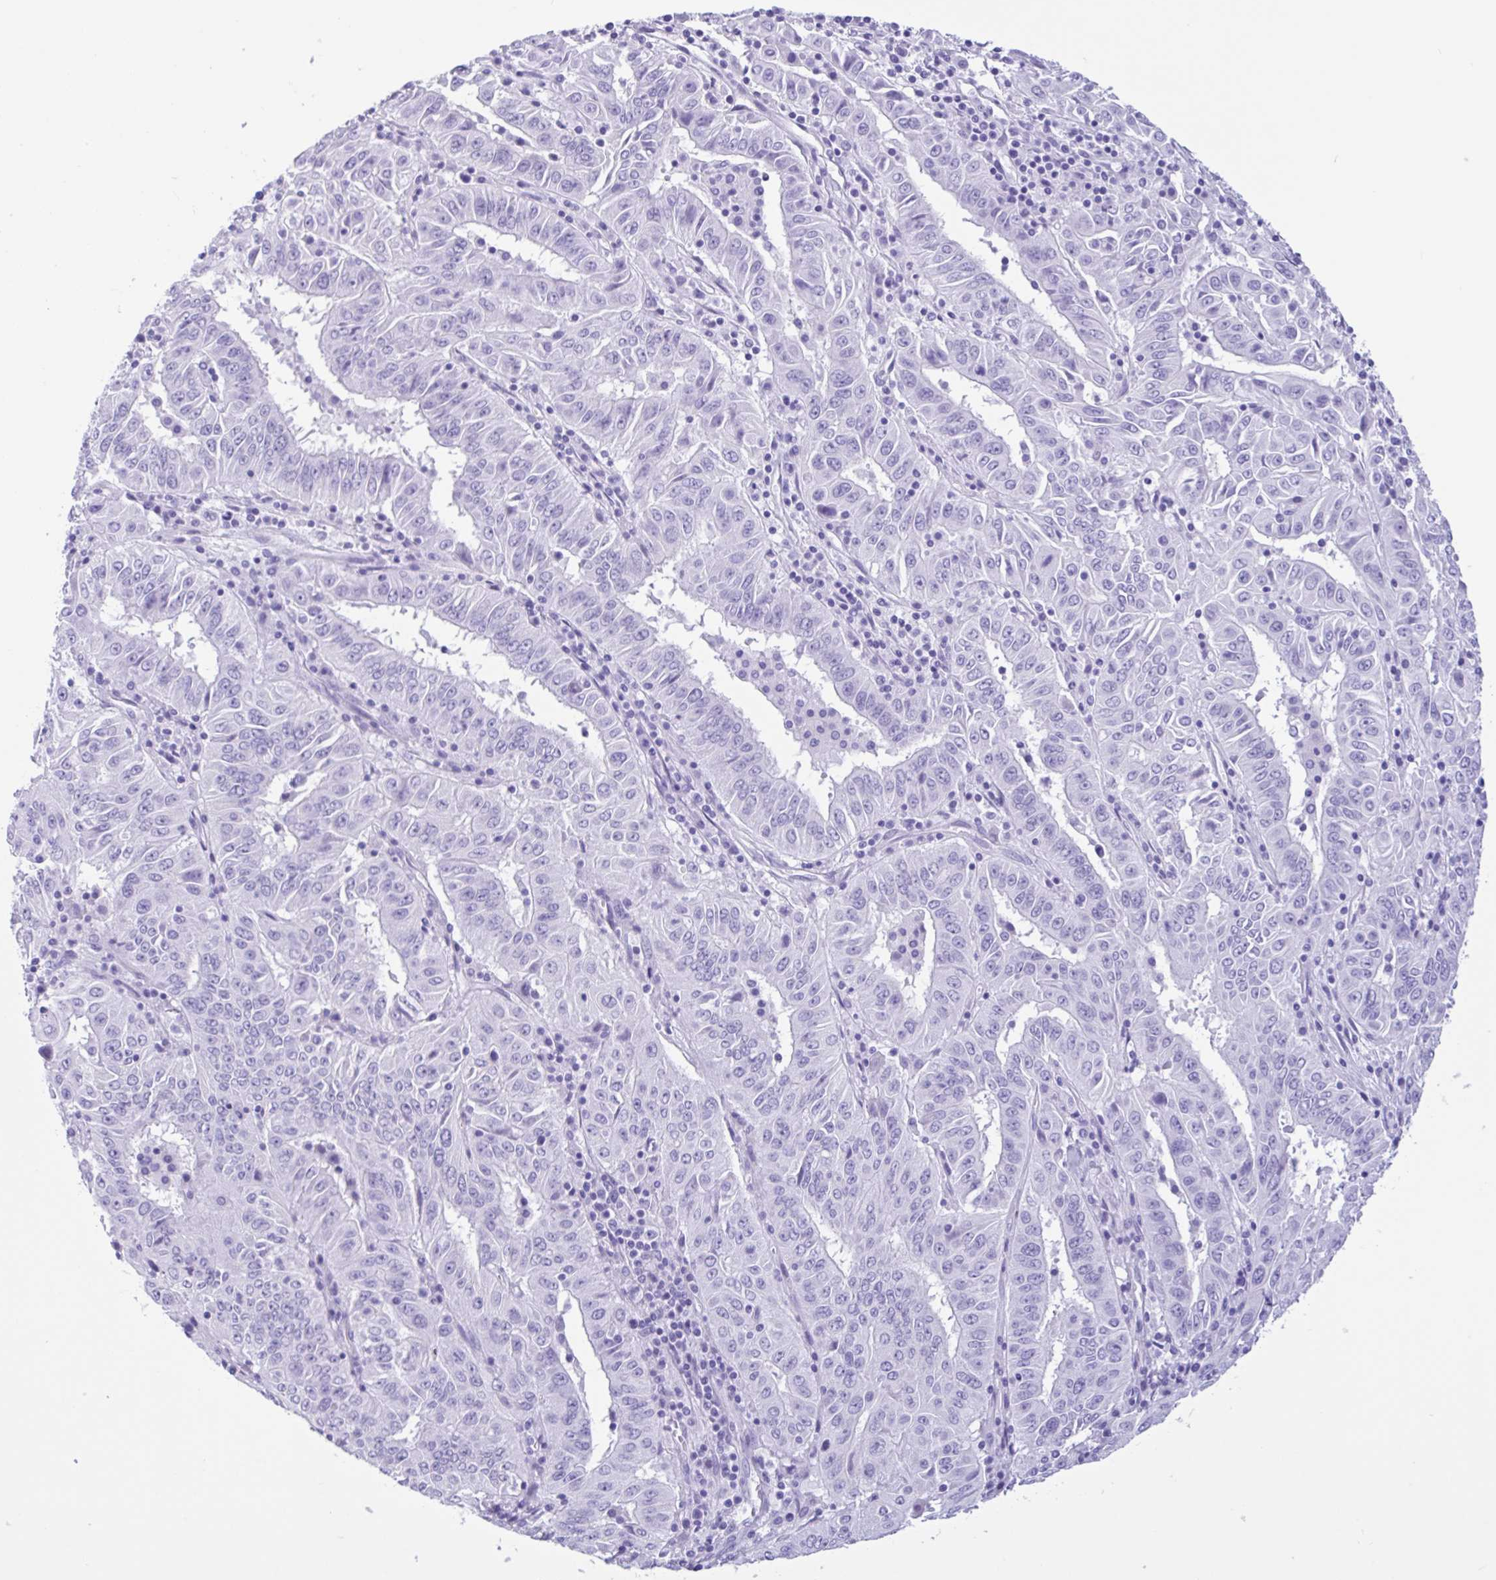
{"staining": {"intensity": "negative", "quantity": "none", "location": "none"}, "tissue": "pancreatic cancer", "cell_type": "Tumor cells", "image_type": "cancer", "snomed": [{"axis": "morphology", "description": "Adenocarcinoma, NOS"}, {"axis": "topography", "description": "Pancreas"}], "caption": "IHC image of neoplastic tissue: human pancreatic cancer (adenocarcinoma) stained with DAB (3,3'-diaminobenzidine) reveals no significant protein expression in tumor cells.", "gene": "IAPP", "patient": {"sex": "male", "age": 63}}